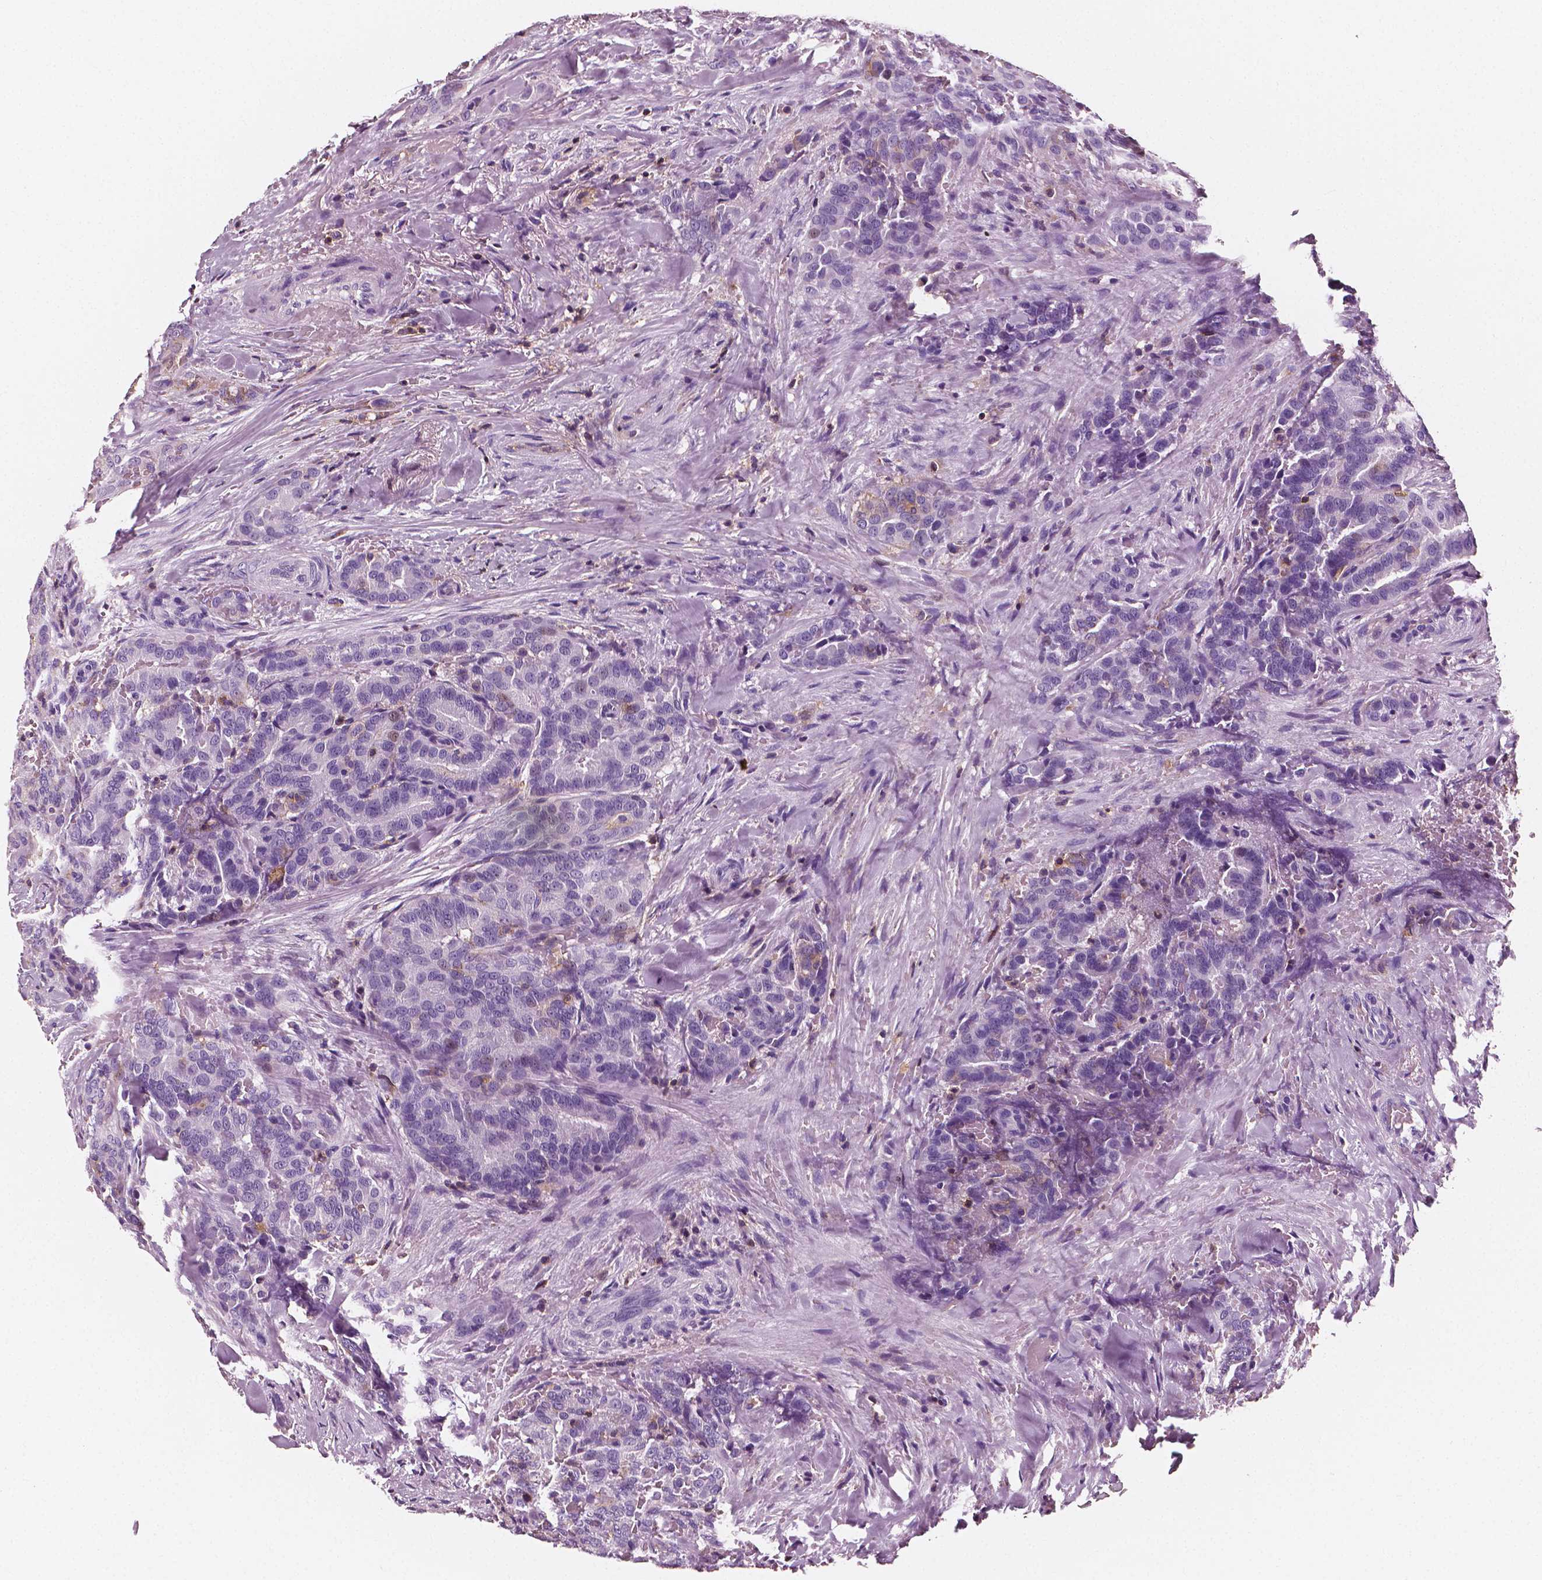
{"staining": {"intensity": "negative", "quantity": "none", "location": "none"}, "tissue": "thyroid cancer", "cell_type": "Tumor cells", "image_type": "cancer", "snomed": [{"axis": "morphology", "description": "Papillary adenocarcinoma, NOS"}, {"axis": "topography", "description": "Thyroid gland"}], "caption": "Tumor cells show no significant positivity in thyroid papillary adenocarcinoma.", "gene": "PTPRC", "patient": {"sex": "male", "age": 61}}